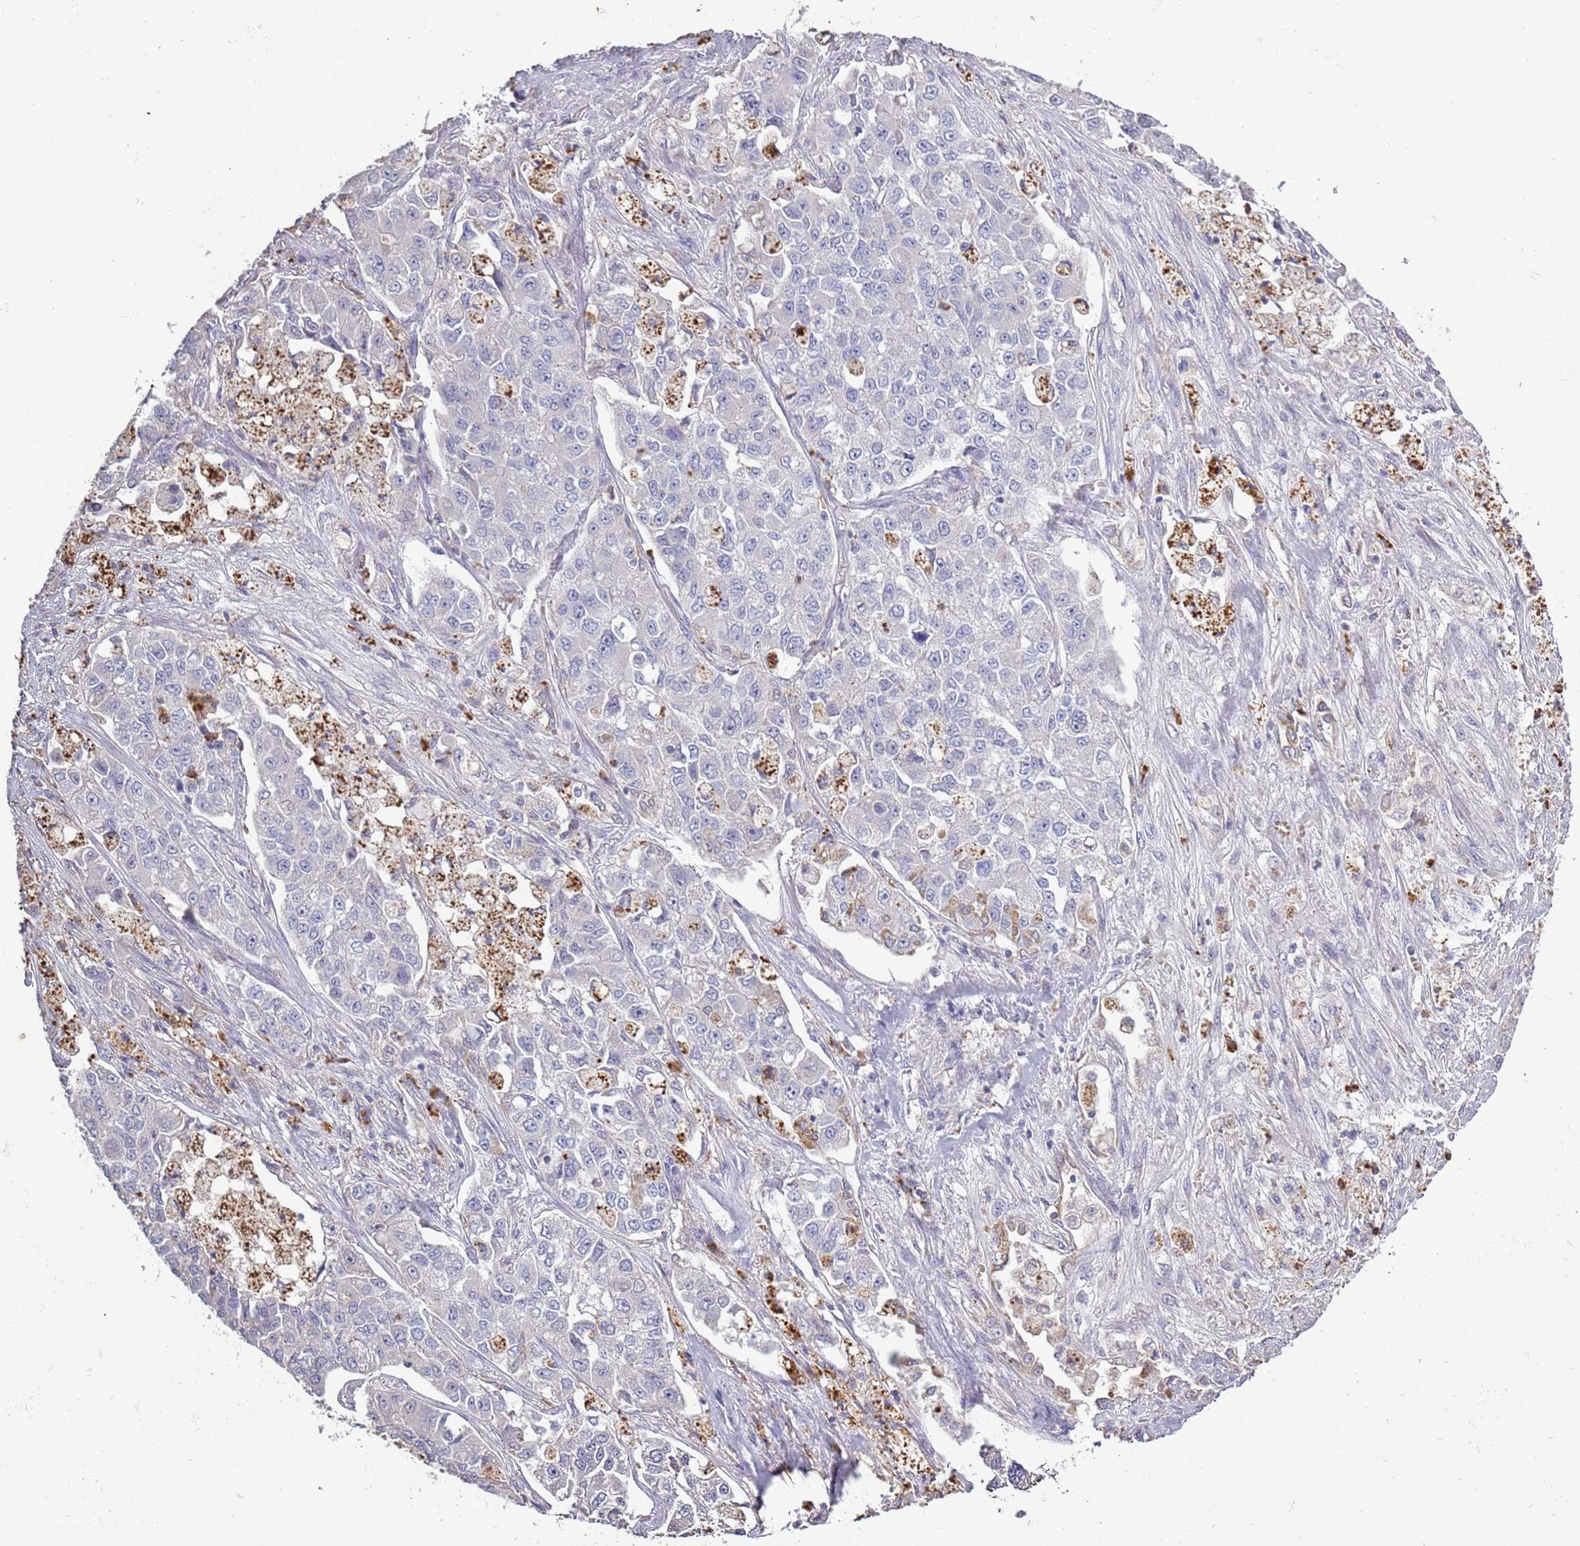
{"staining": {"intensity": "negative", "quantity": "none", "location": "none"}, "tissue": "lung cancer", "cell_type": "Tumor cells", "image_type": "cancer", "snomed": [{"axis": "morphology", "description": "Adenocarcinoma, NOS"}, {"axis": "topography", "description": "Lung"}], "caption": "IHC of human adenocarcinoma (lung) shows no staining in tumor cells.", "gene": "P2RY13", "patient": {"sex": "male", "age": 49}}